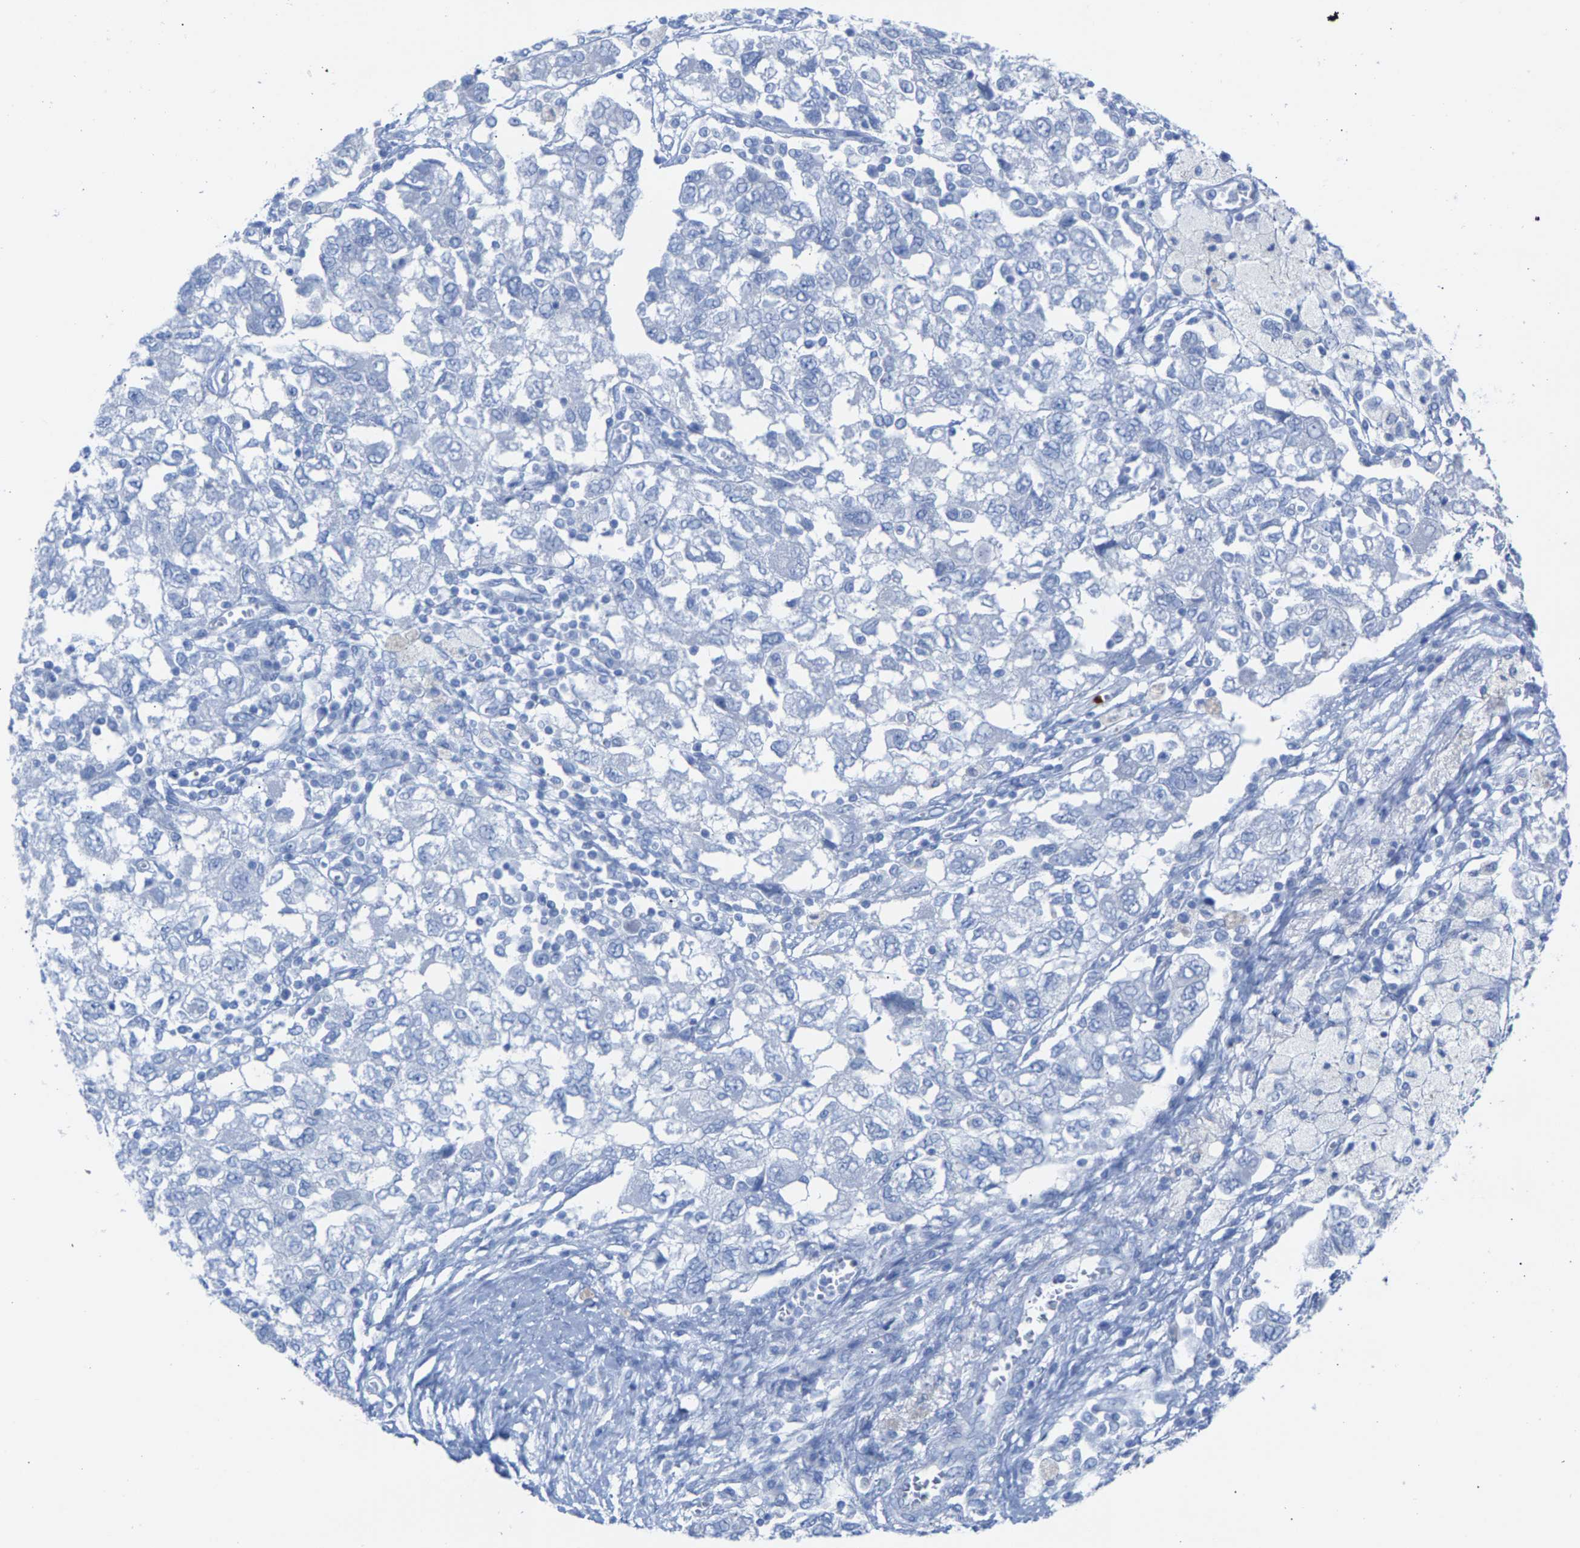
{"staining": {"intensity": "negative", "quantity": "none", "location": "none"}, "tissue": "ovarian cancer", "cell_type": "Tumor cells", "image_type": "cancer", "snomed": [{"axis": "morphology", "description": "Carcinoma, NOS"}, {"axis": "morphology", "description": "Cystadenocarcinoma, serous, NOS"}, {"axis": "topography", "description": "Ovary"}], "caption": "Immunohistochemistry of human ovarian carcinoma displays no staining in tumor cells.", "gene": "CPA1", "patient": {"sex": "female", "age": 69}}